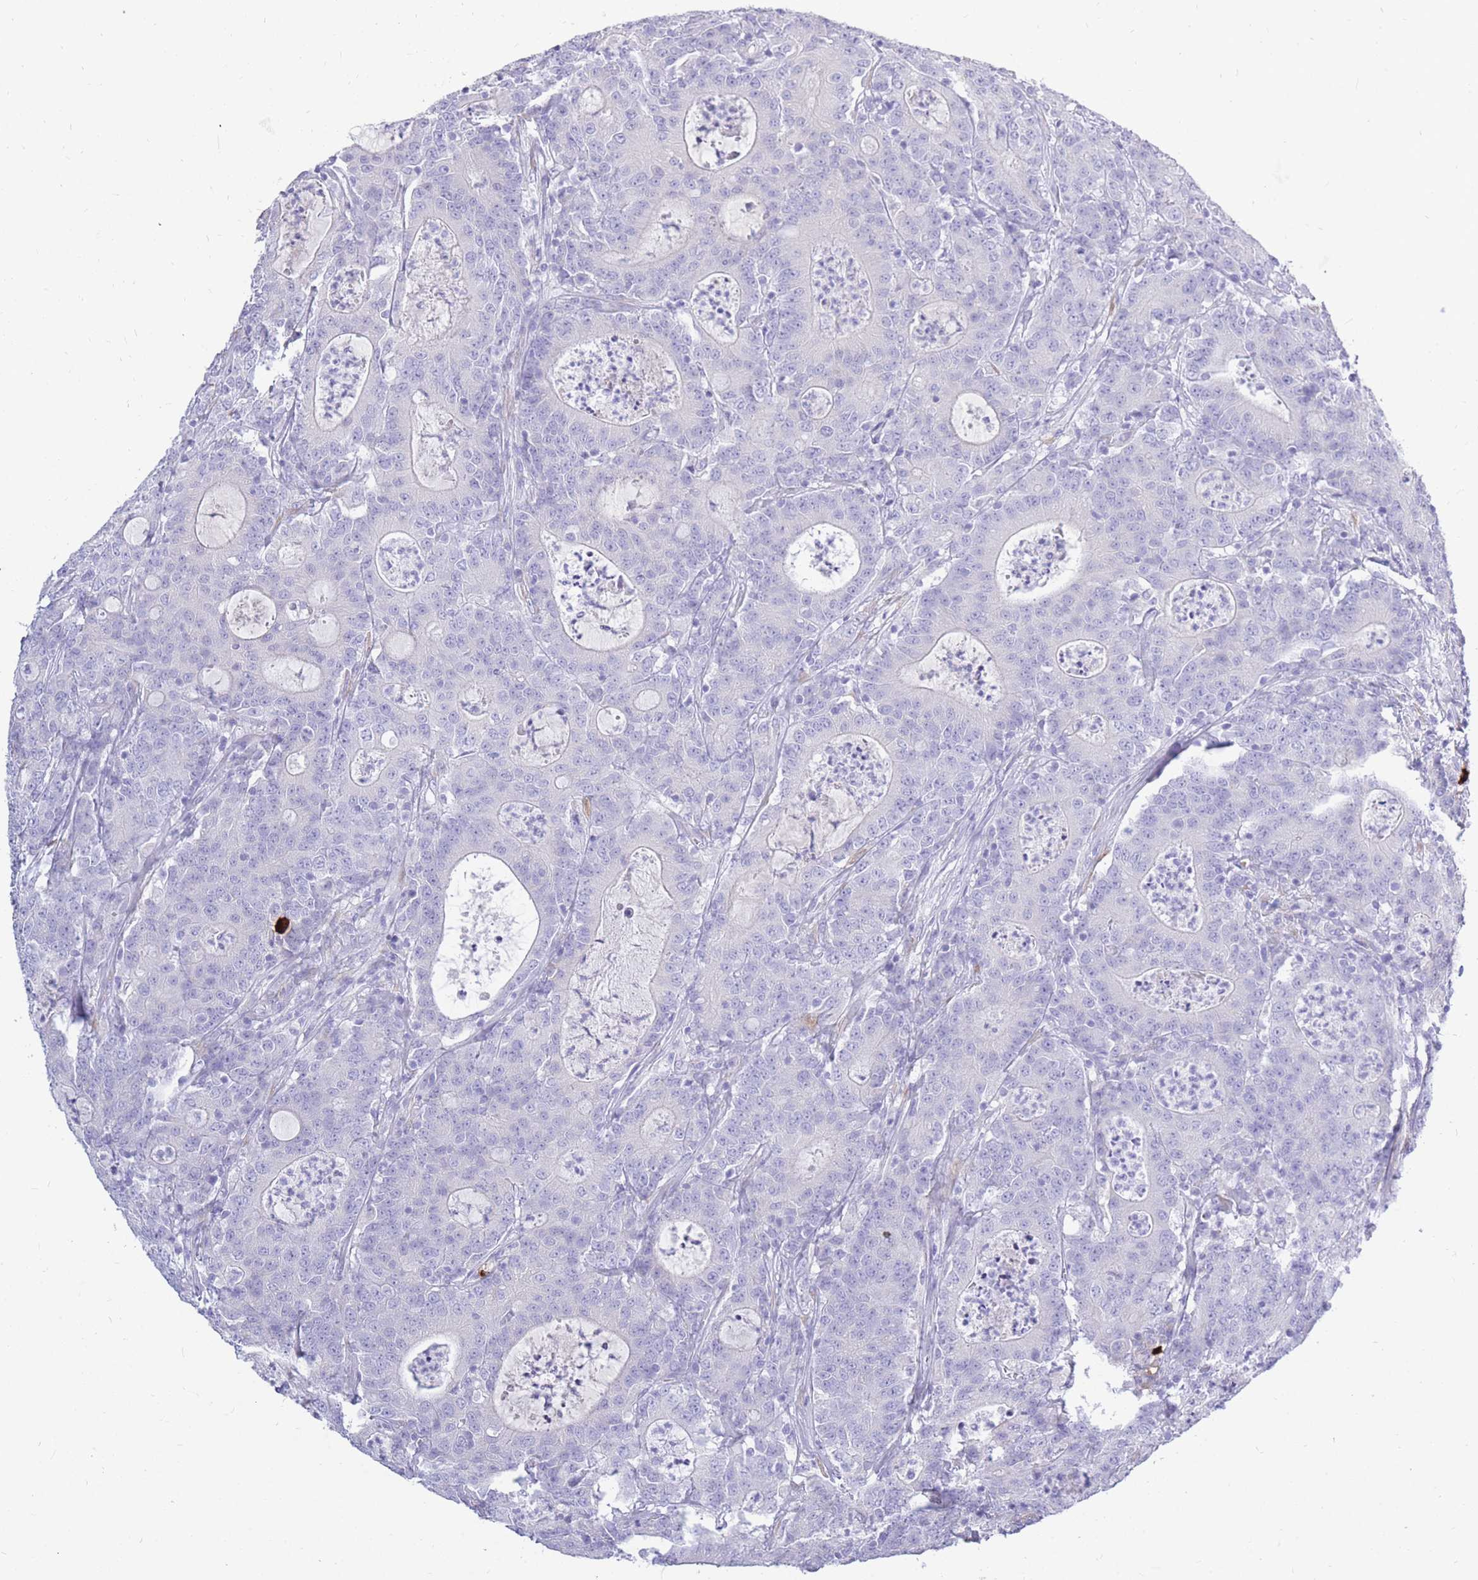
{"staining": {"intensity": "negative", "quantity": "none", "location": "none"}, "tissue": "colorectal cancer", "cell_type": "Tumor cells", "image_type": "cancer", "snomed": [{"axis": "morphology", "description": "Adenocarcinoma, NOS"}, {"axis": "topography", "description": "Colon"}], "caption": "Immunohistochemistry of adenocarcinoma (colorectal) exhibits no positivity in tumor cells.", "gene": "TPSD1", "patient": {"sex": "male", "age": 83}}